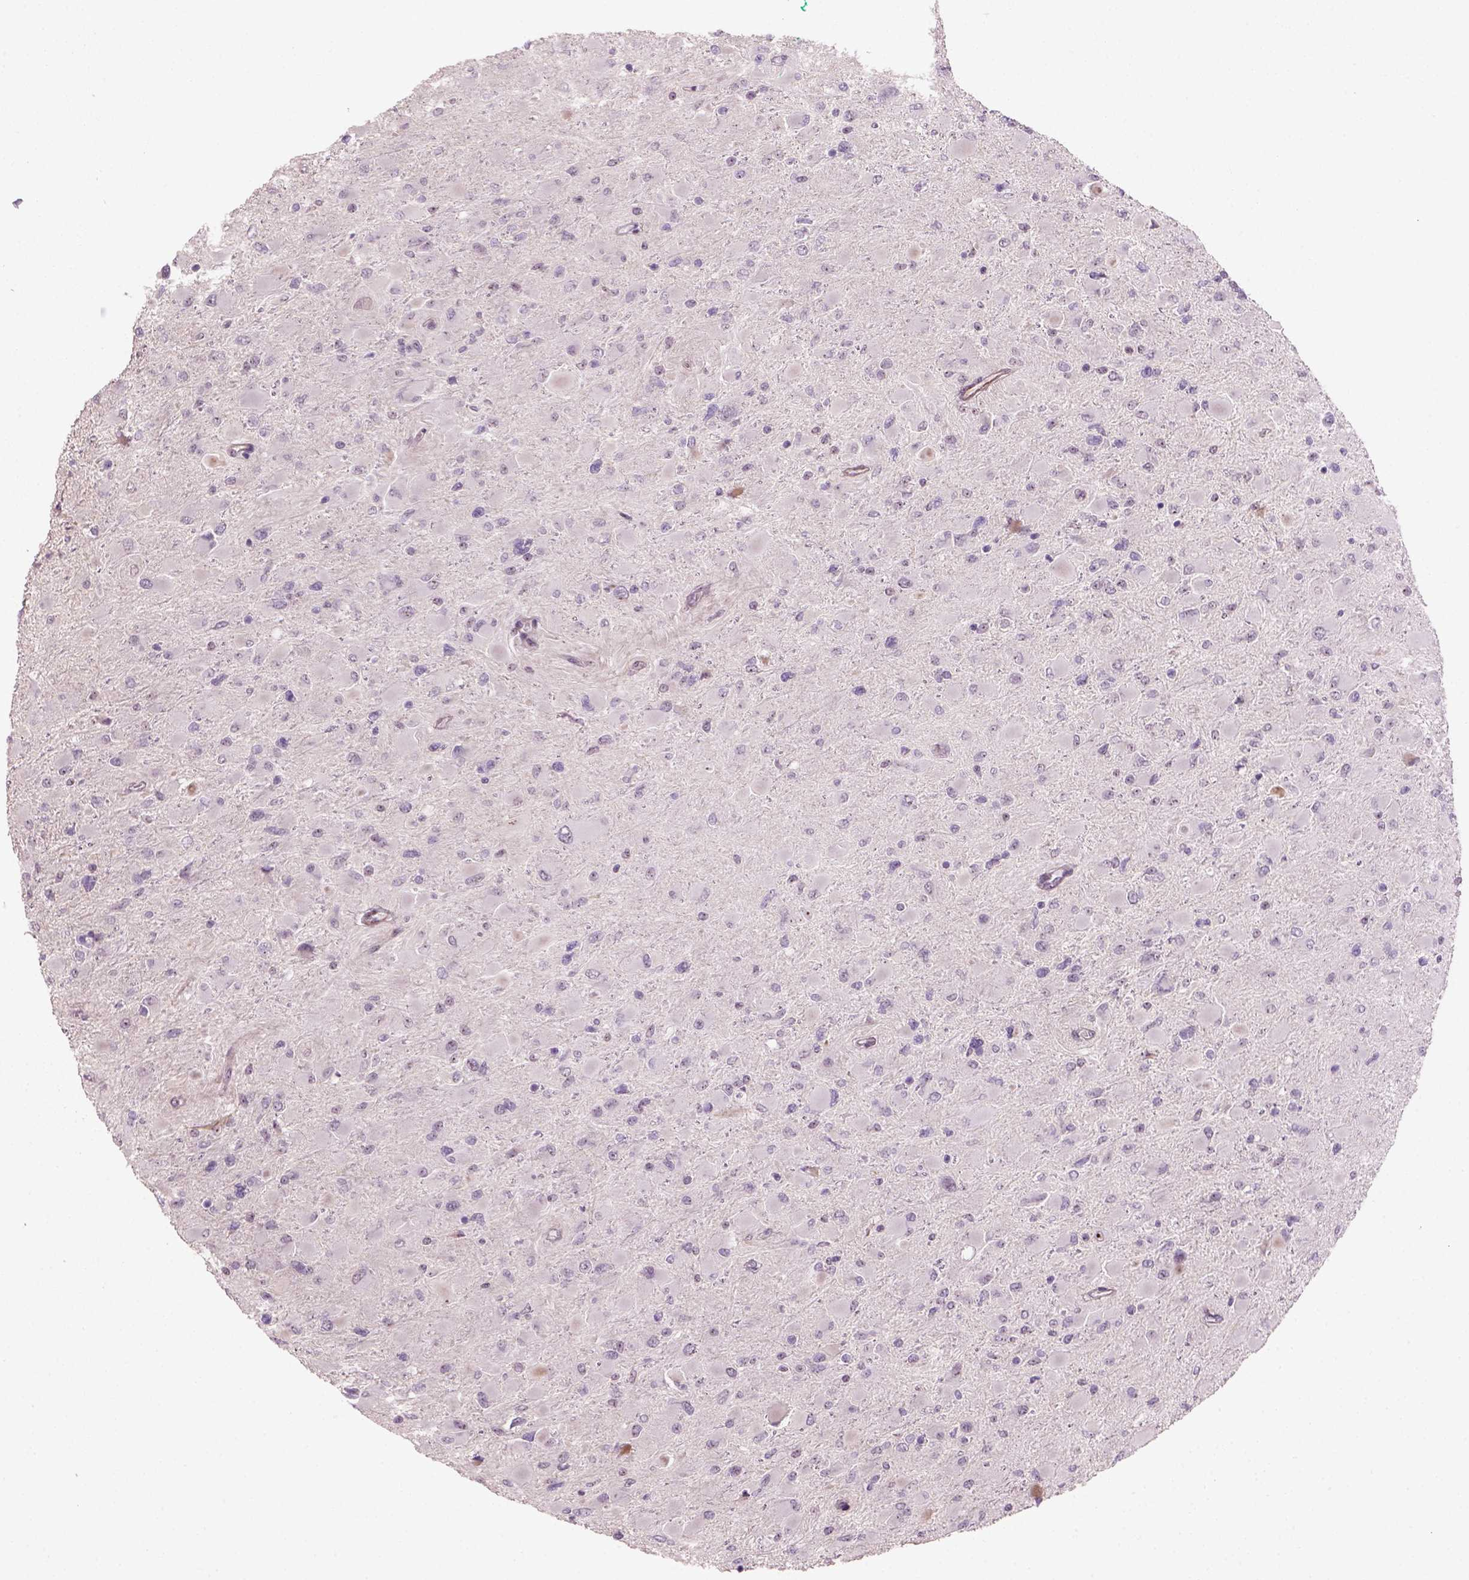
{"staining": {"intensity": "negative", "quantity": "none", "location": "none"}, "tissue": "glioma", "cell_type": "Tumor cells", "image_type": "cancer", "snomed": [{"axis": "morphology", "description": "Glioma, malignant, High grade"}, {"axis": "topography", "description": "Cerebral cortex"}], "caption": "The histopathology image exhibits no staining of tumor cells in glioma.", "gene": "RRS1", "patient": {"sex": "female", "age": 36}}